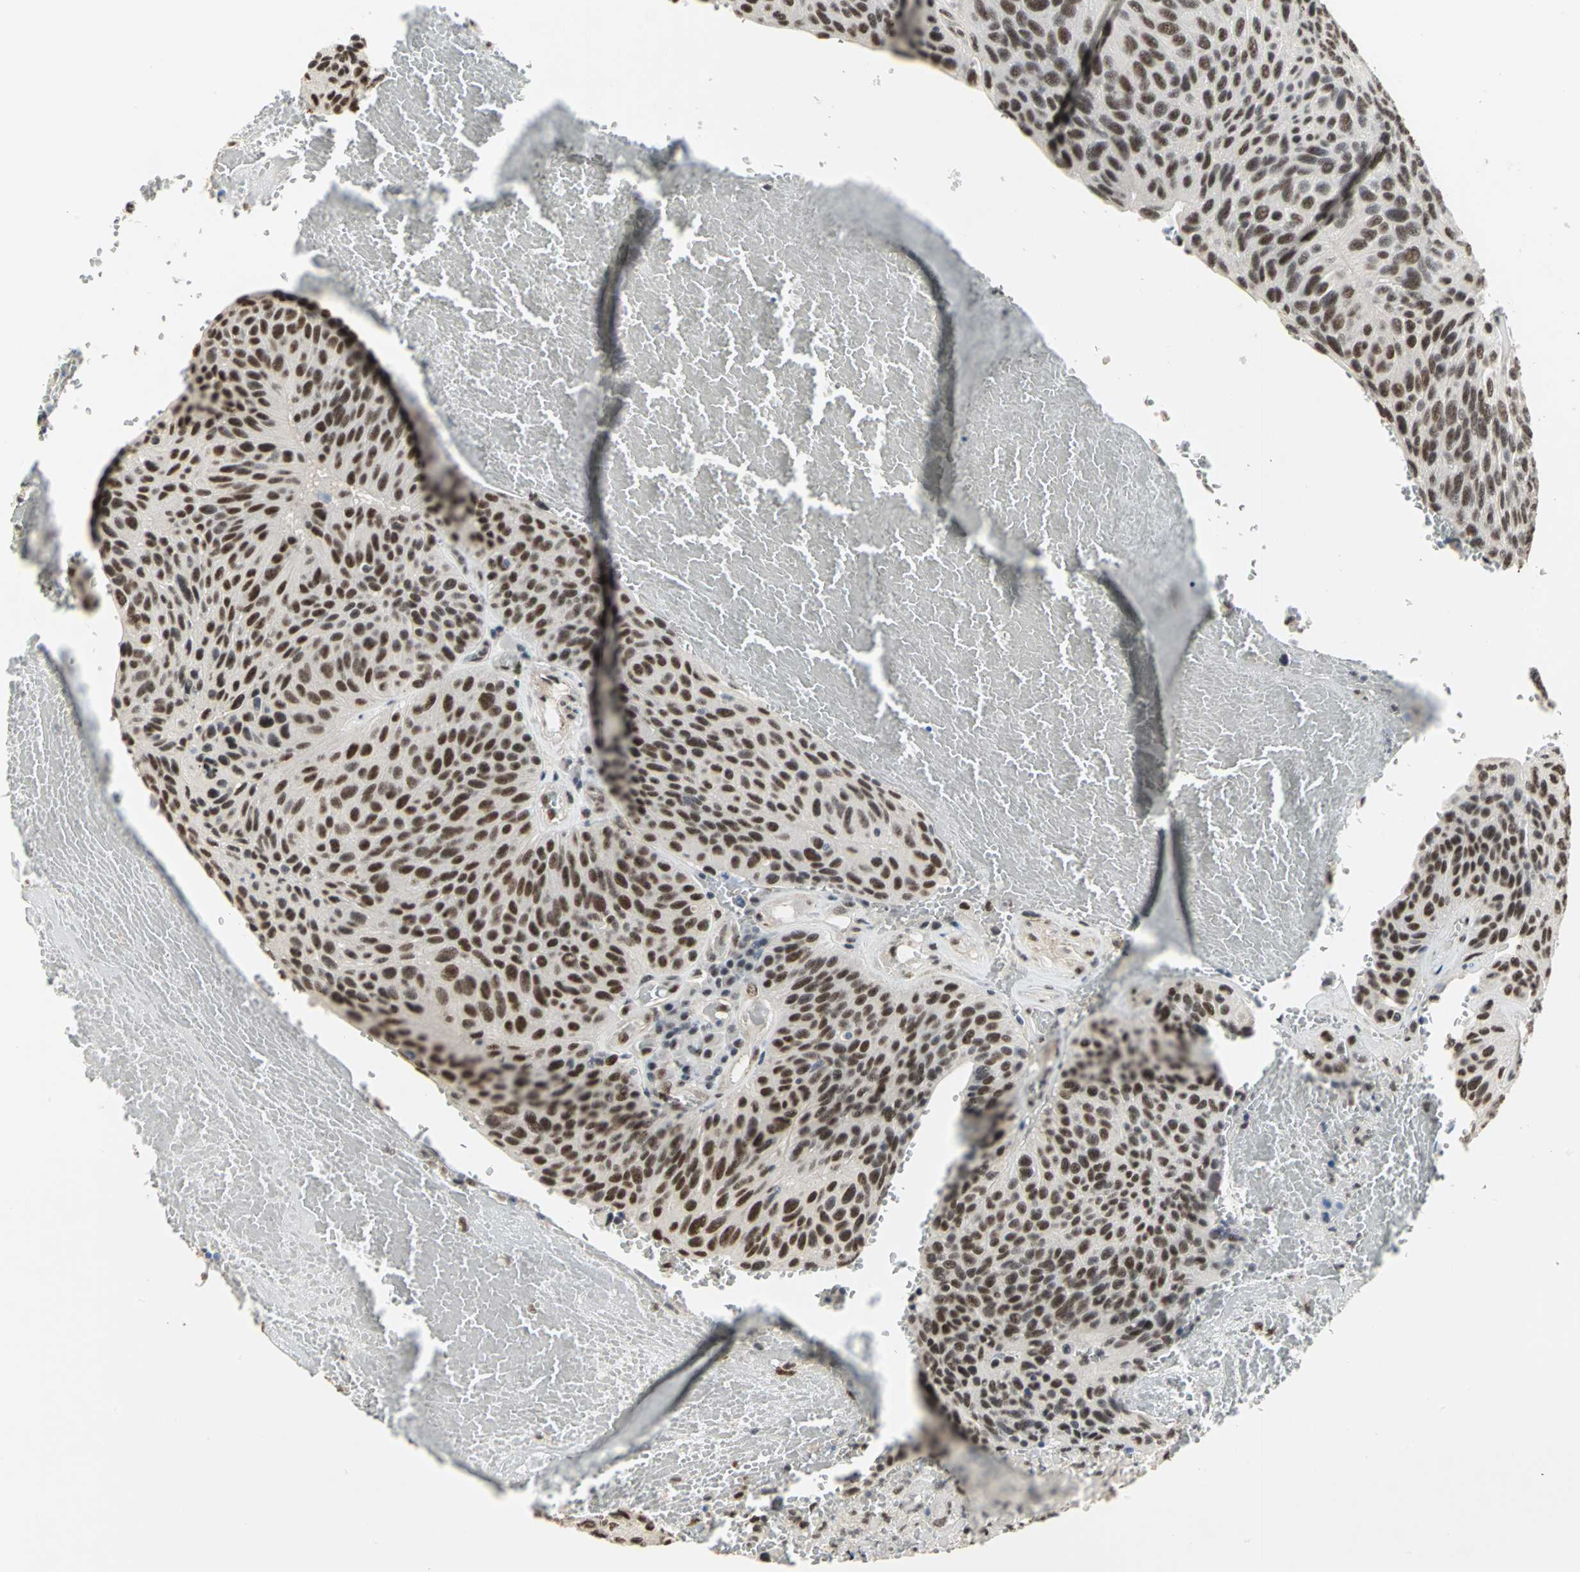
{"staining": {"intensity": "strong", "quantity": ">75%", "location": "nuclear"}, "tissue": "urothelial cancer", "cell_type": "Tumor cells", "image_type": "cancer", "snomed": [{"axis": "morphology", "description": "Urothelial carcinoma, High grade"}, {"axis": "topography", "description": "Urinary bladder"}], "caption": "Immunohistochemical staining of human urothelial cancer shows high levels of strong nuclear positivity in about >75% of tumor cells. (DAB = brown stain, brightfield microscopy at high magnification).", "gene": "CCDC88C", "patient": {"sex": "male", "age": 66}}